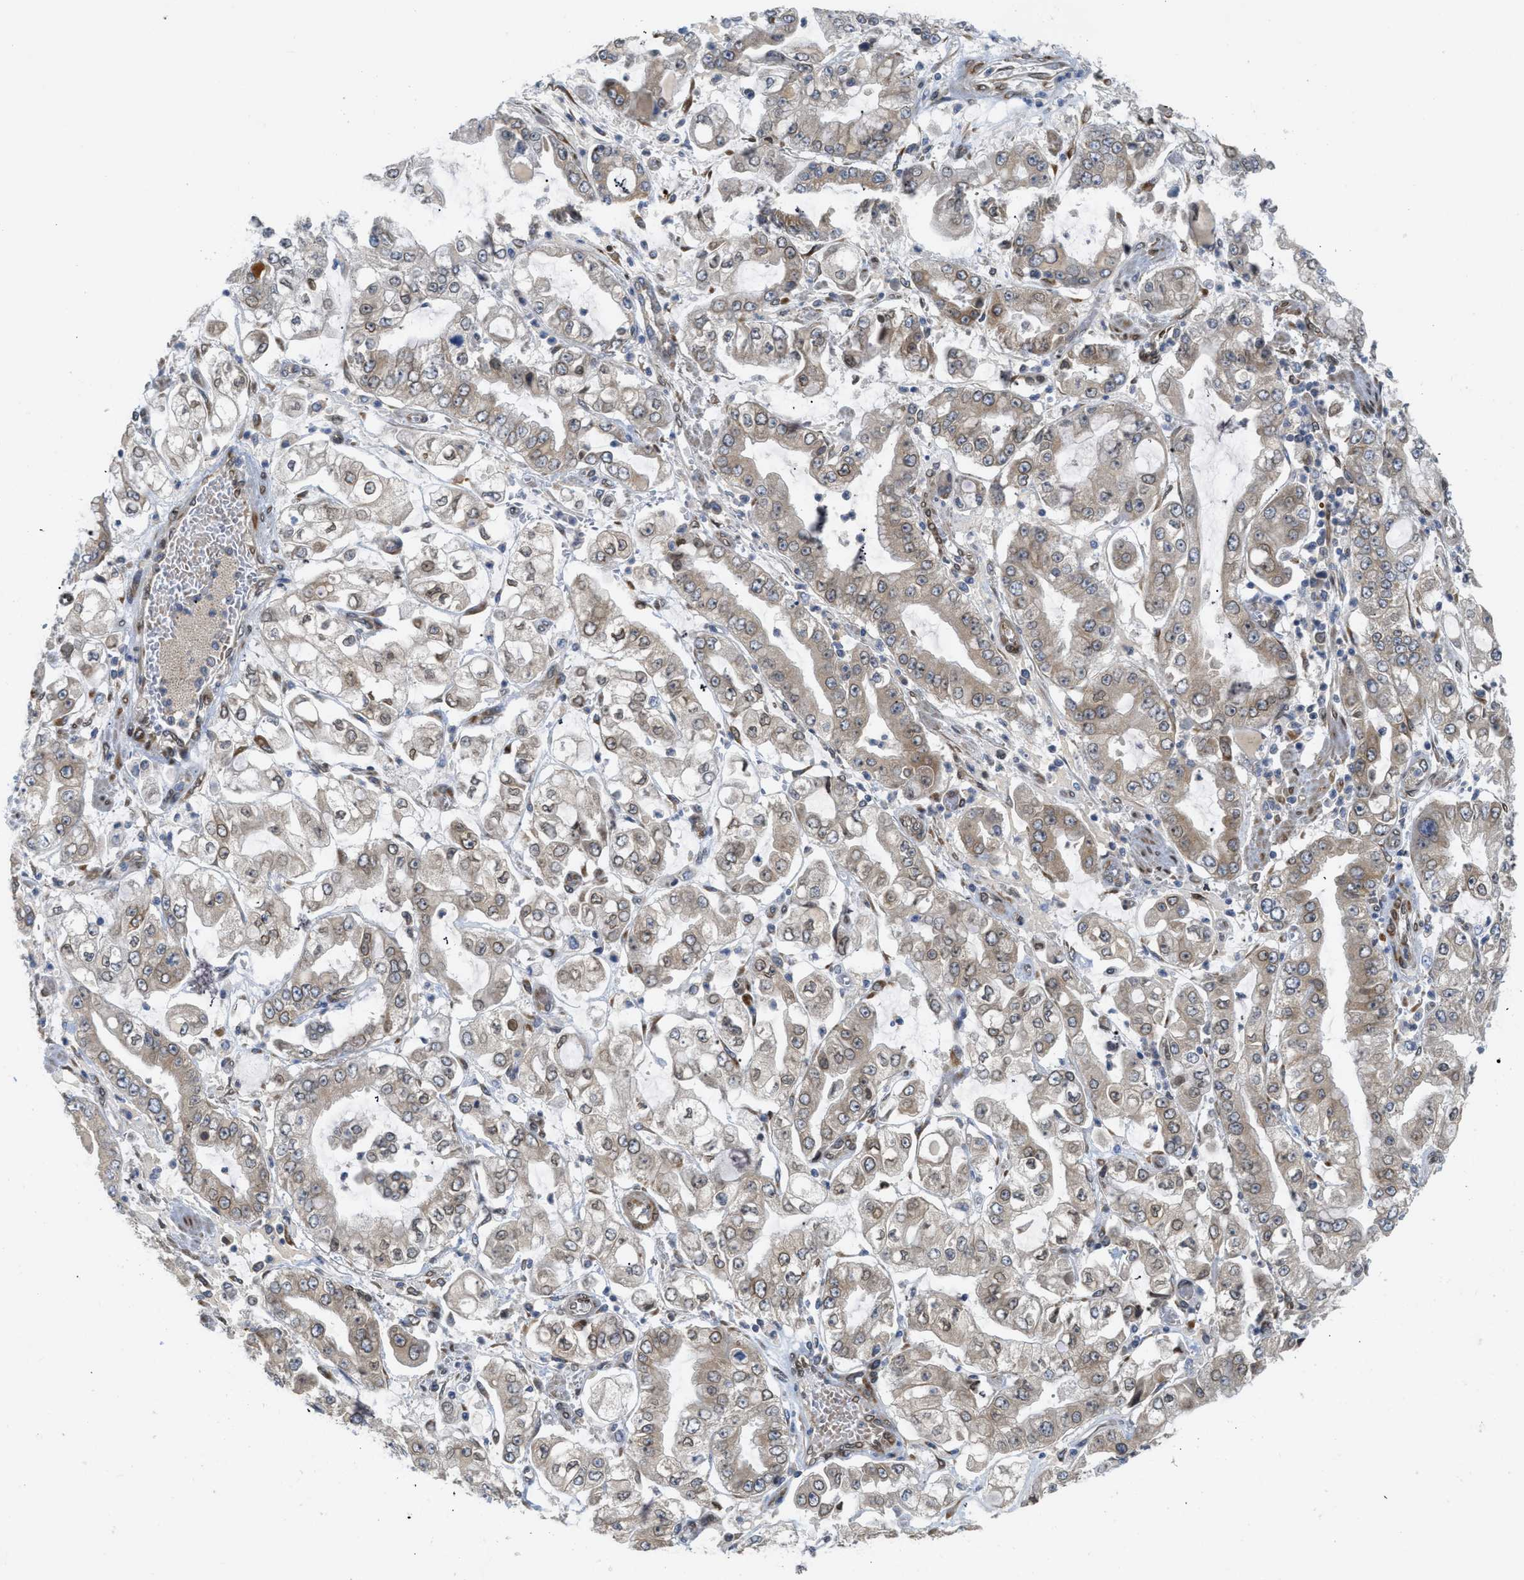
{"staining": {"intensity": "weak", "quantity": ">75%", "location": "cytoplasmic/membranous"}, "tissue": "stomach cancer", "cell_type": "Tumor cells", "image_type": "cancer", "snomed": [{"axis": "morphology", "description": "Adenocarcinoma, NOS"}, {"axis": "topography", "description": "Stomach"}], "caption": "The immunohistochemical stain labels weak cytoplasmic/membranous positivity in tumor cells of stomach cancer (adenocarcinoma) tissue.", "gene": "EIF2AK3", "patient": {"sex": "male", "age": 76}}